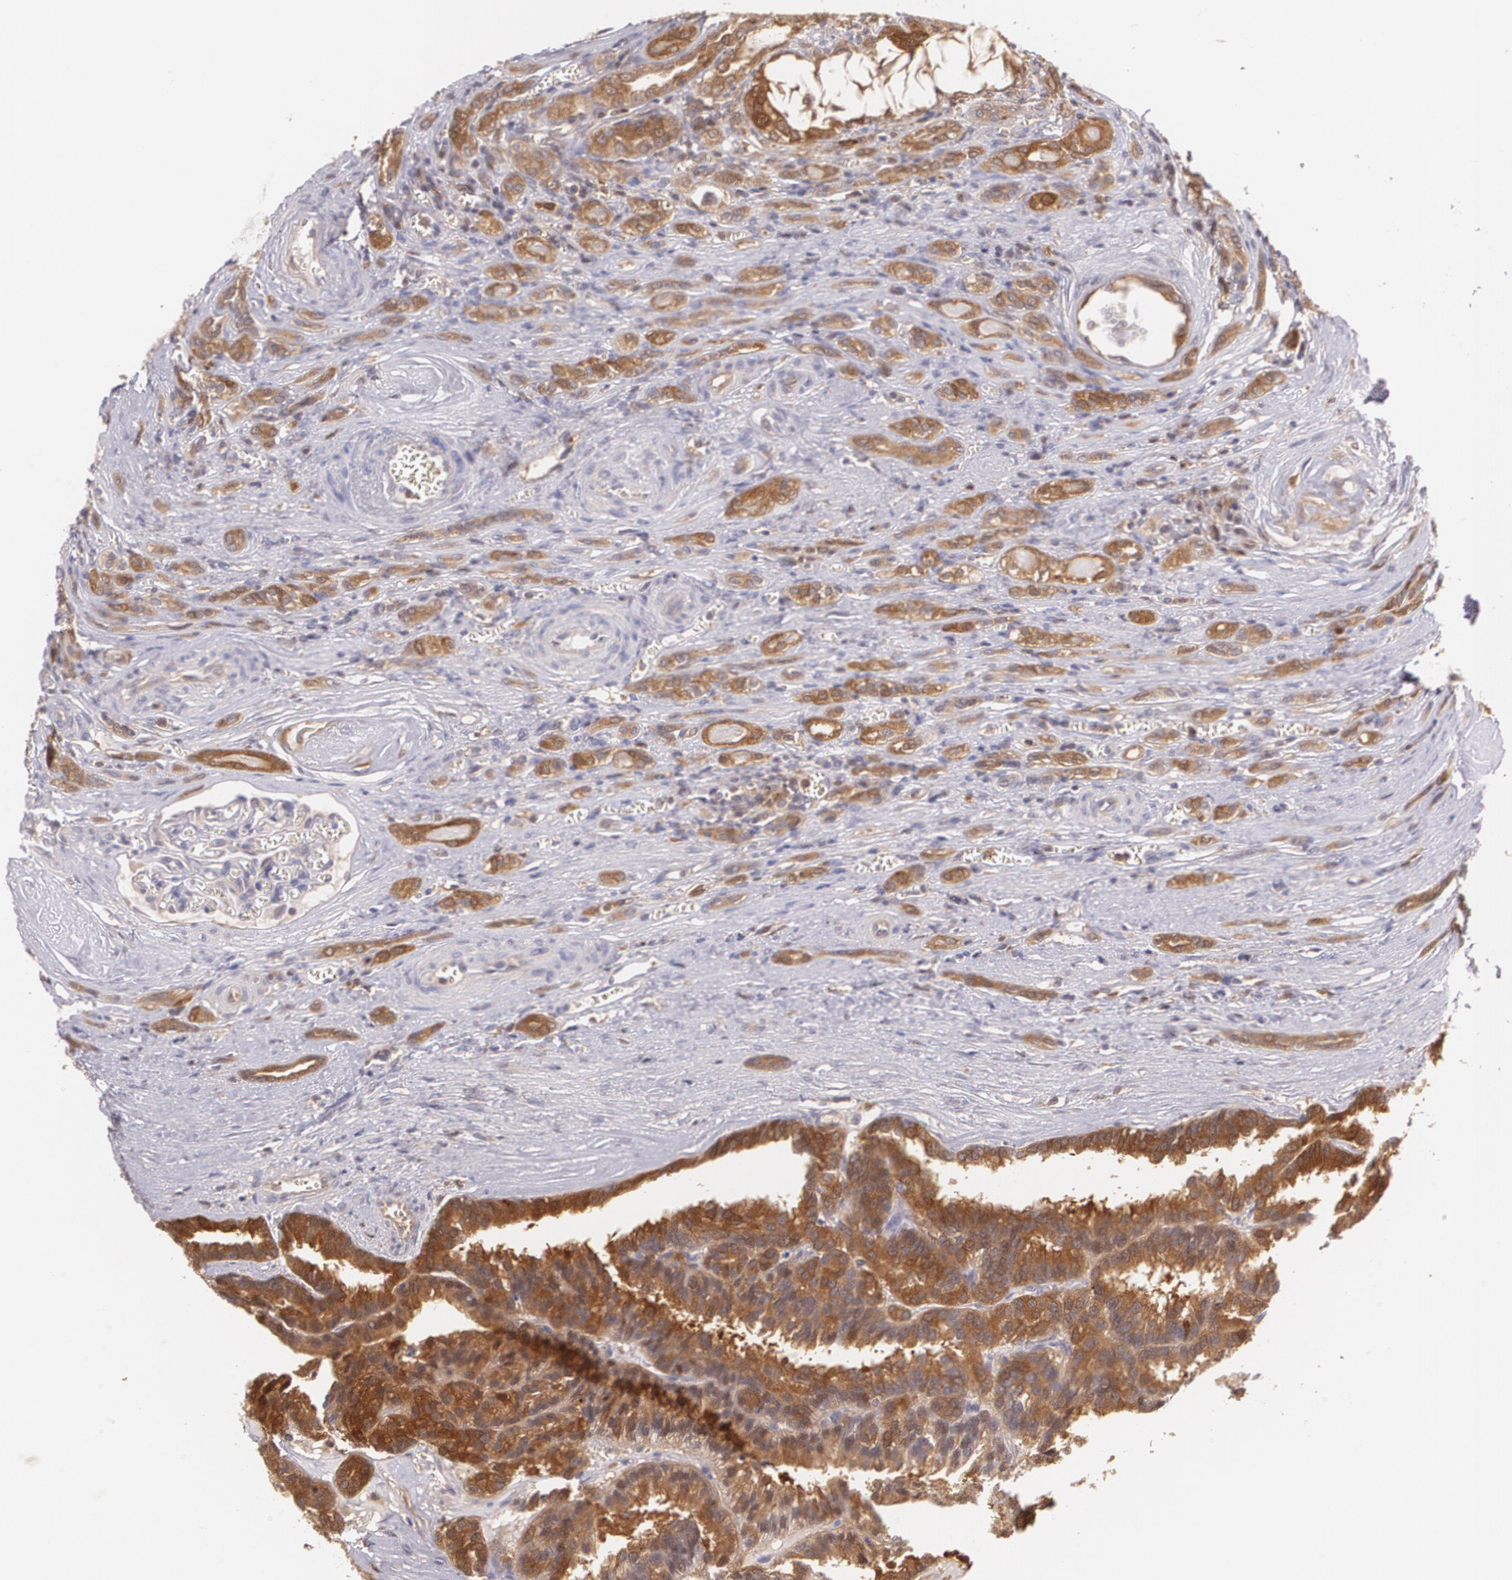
{"staining": {"intensity": "strong", "quantity": ">75%", "location": "cytoplasmic/membranous"}, "tissue": "renal cancer", "cell_type": "Tumor cells", "image_type": "cancer", "snomed": [{"axis": "morphology", "description": "Adenocarcinoma, NOS"}, {"axis": "topography", "description": "Kidney"}], "caption": "An image of human renal cancer (adenocarcinoma) stained for a protein displays strong cytoplasmic/membranous brown staining in tumor cells. The protein is stained brown, and the nuclei are stained in blue (DAB IHC with brightfield microscopy, high magnification).", "gene": "HSPH1", "patient": {"sex": "male", "age": 46}}